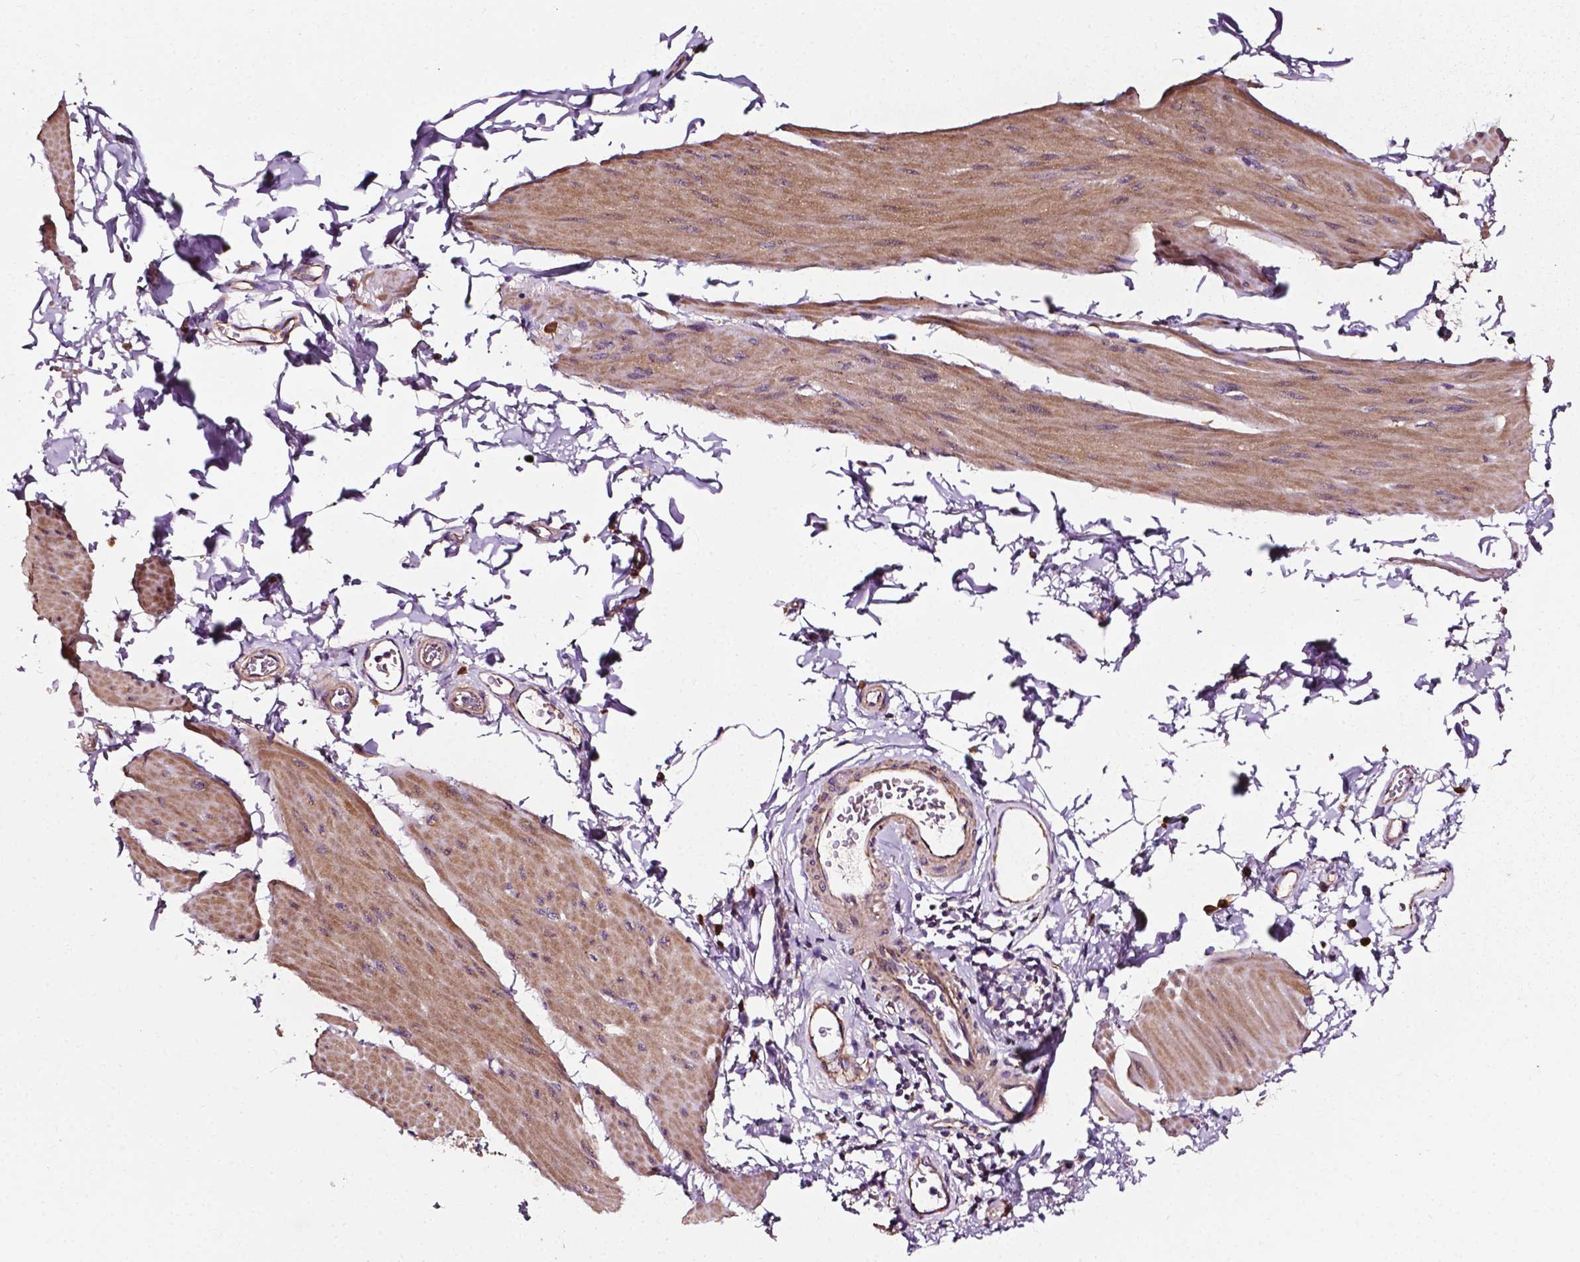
{"staining": {"intensity": "moderate", "quantity": "25%-75%", "location": "cytoplasmic/membranous"}, "tissue": "smooth muscle", "cell_type": "Smooth muscle cells", "image_type": "normal", "snomed": [{"axis": "morphology", "description": "Normal tissue, NOS"}, {"axis": "topography", "description": "Adipose tissue"}, {"axis": "topography", "description": "Smooth muscle"}, {"axis": "topography", "description": "Peripheral nerve tissue"}], "caption": "Immunohistochemical staining of unremarkable human smooth muscle exhibits moderate cytoplasmic/membranous protein staining in about 25%-75% of smooth muscle cells. (brown staining indicates protein expression, while blue staining denotes nuclei).", "gene": "ATG16L1", "patient": {"sex": "male", "age": 83}}